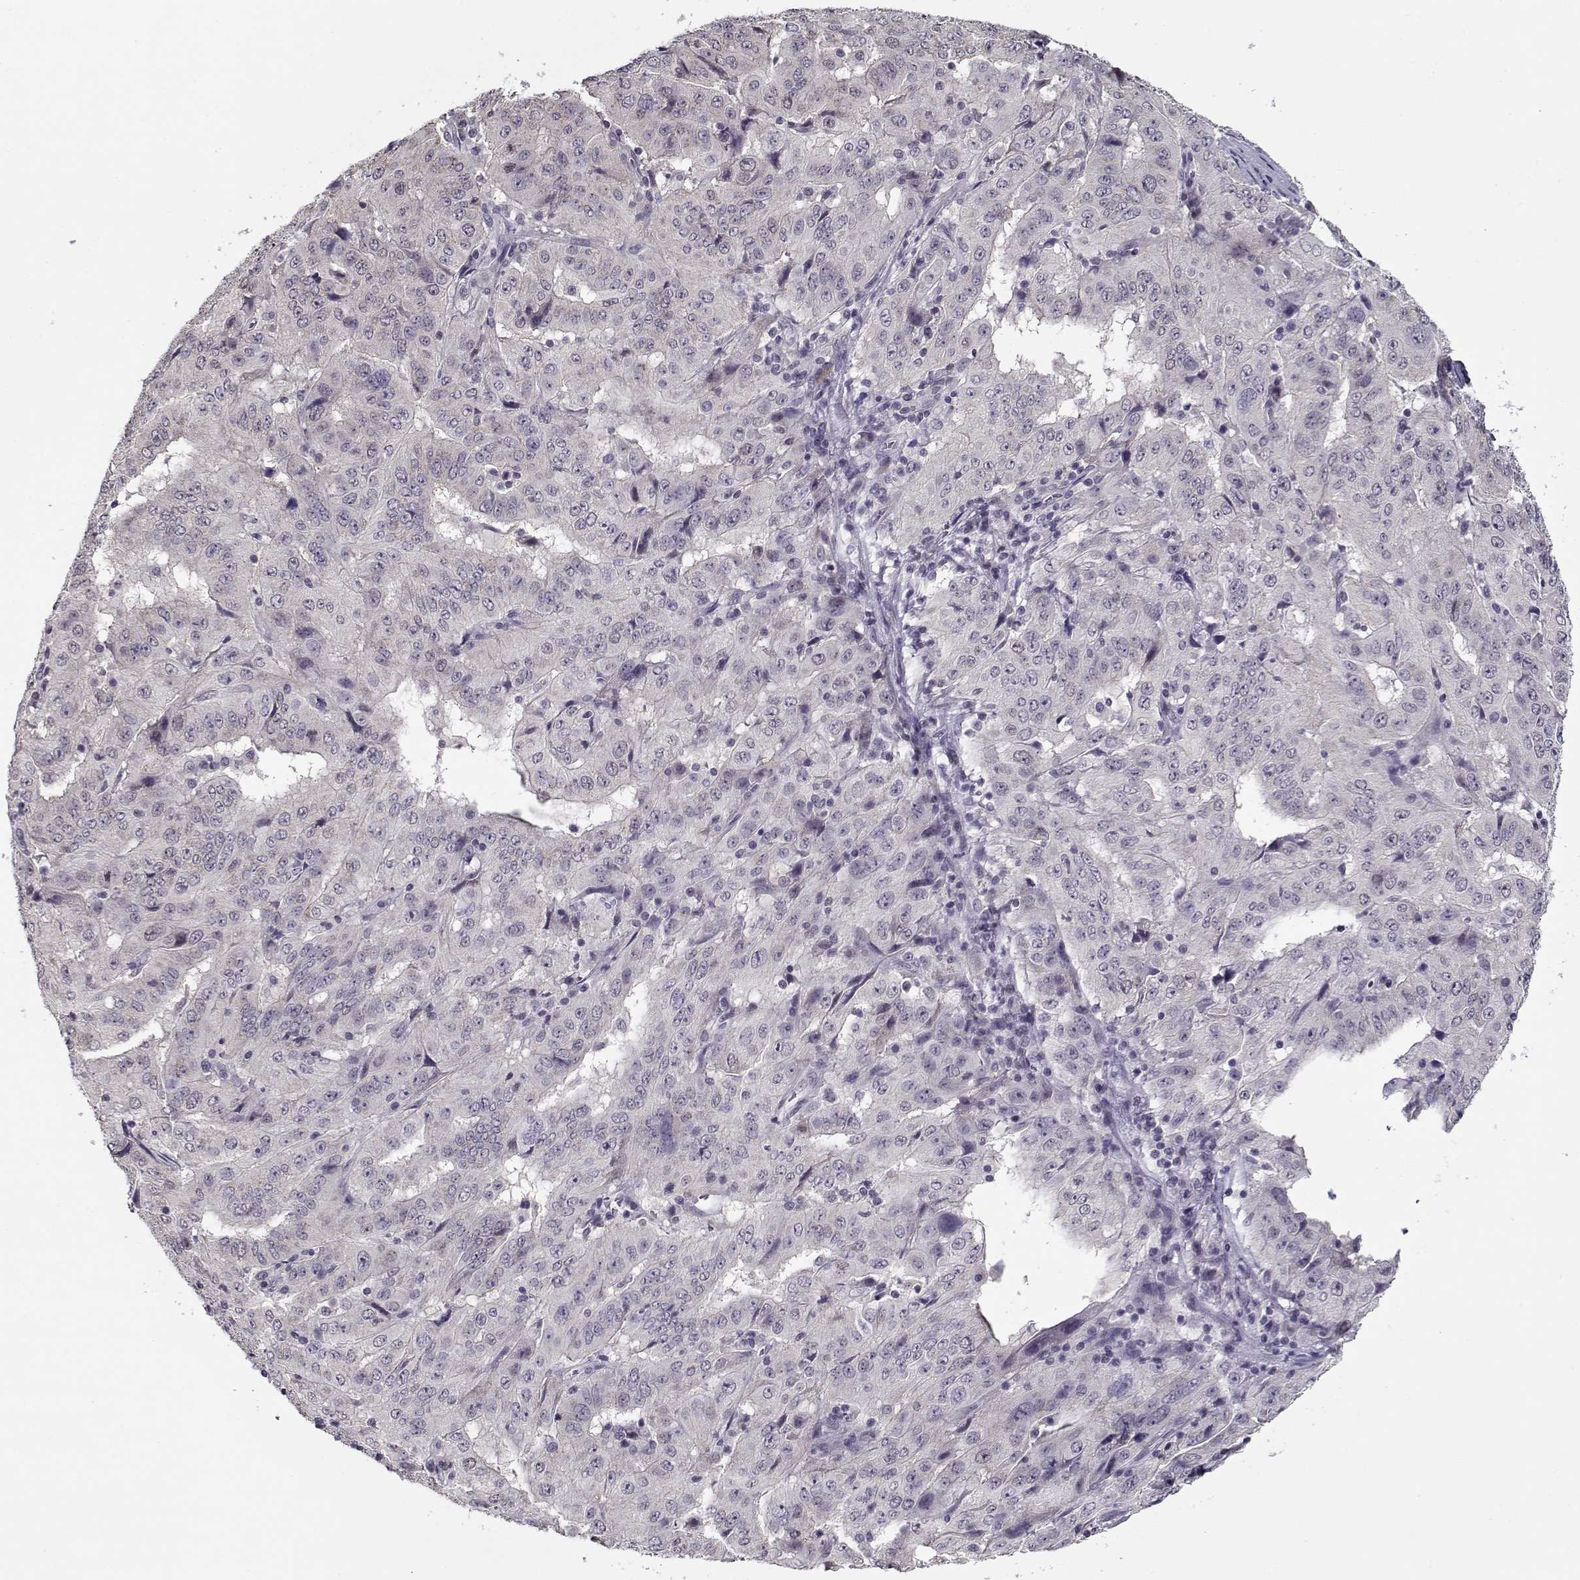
{"staining": {"intensity": "negative", "quantity": "none", "location": "none"}, "tissue": "pancreatic cancer", "cell_type": "Tumor cells", "image_type": "cancer", "snomed": [{"axis": "morphology", "description": "Adenocarcinoma, NOS"}, {"axis": "topography", "description": "Pancreas"}], "caption": "A photomicrograph of human pancreatic cancer (adenocarcinoma) is negative for staining in tumor cells.", "gene": "SEC16B", "patient": {"sex": "male", "age": 63}}